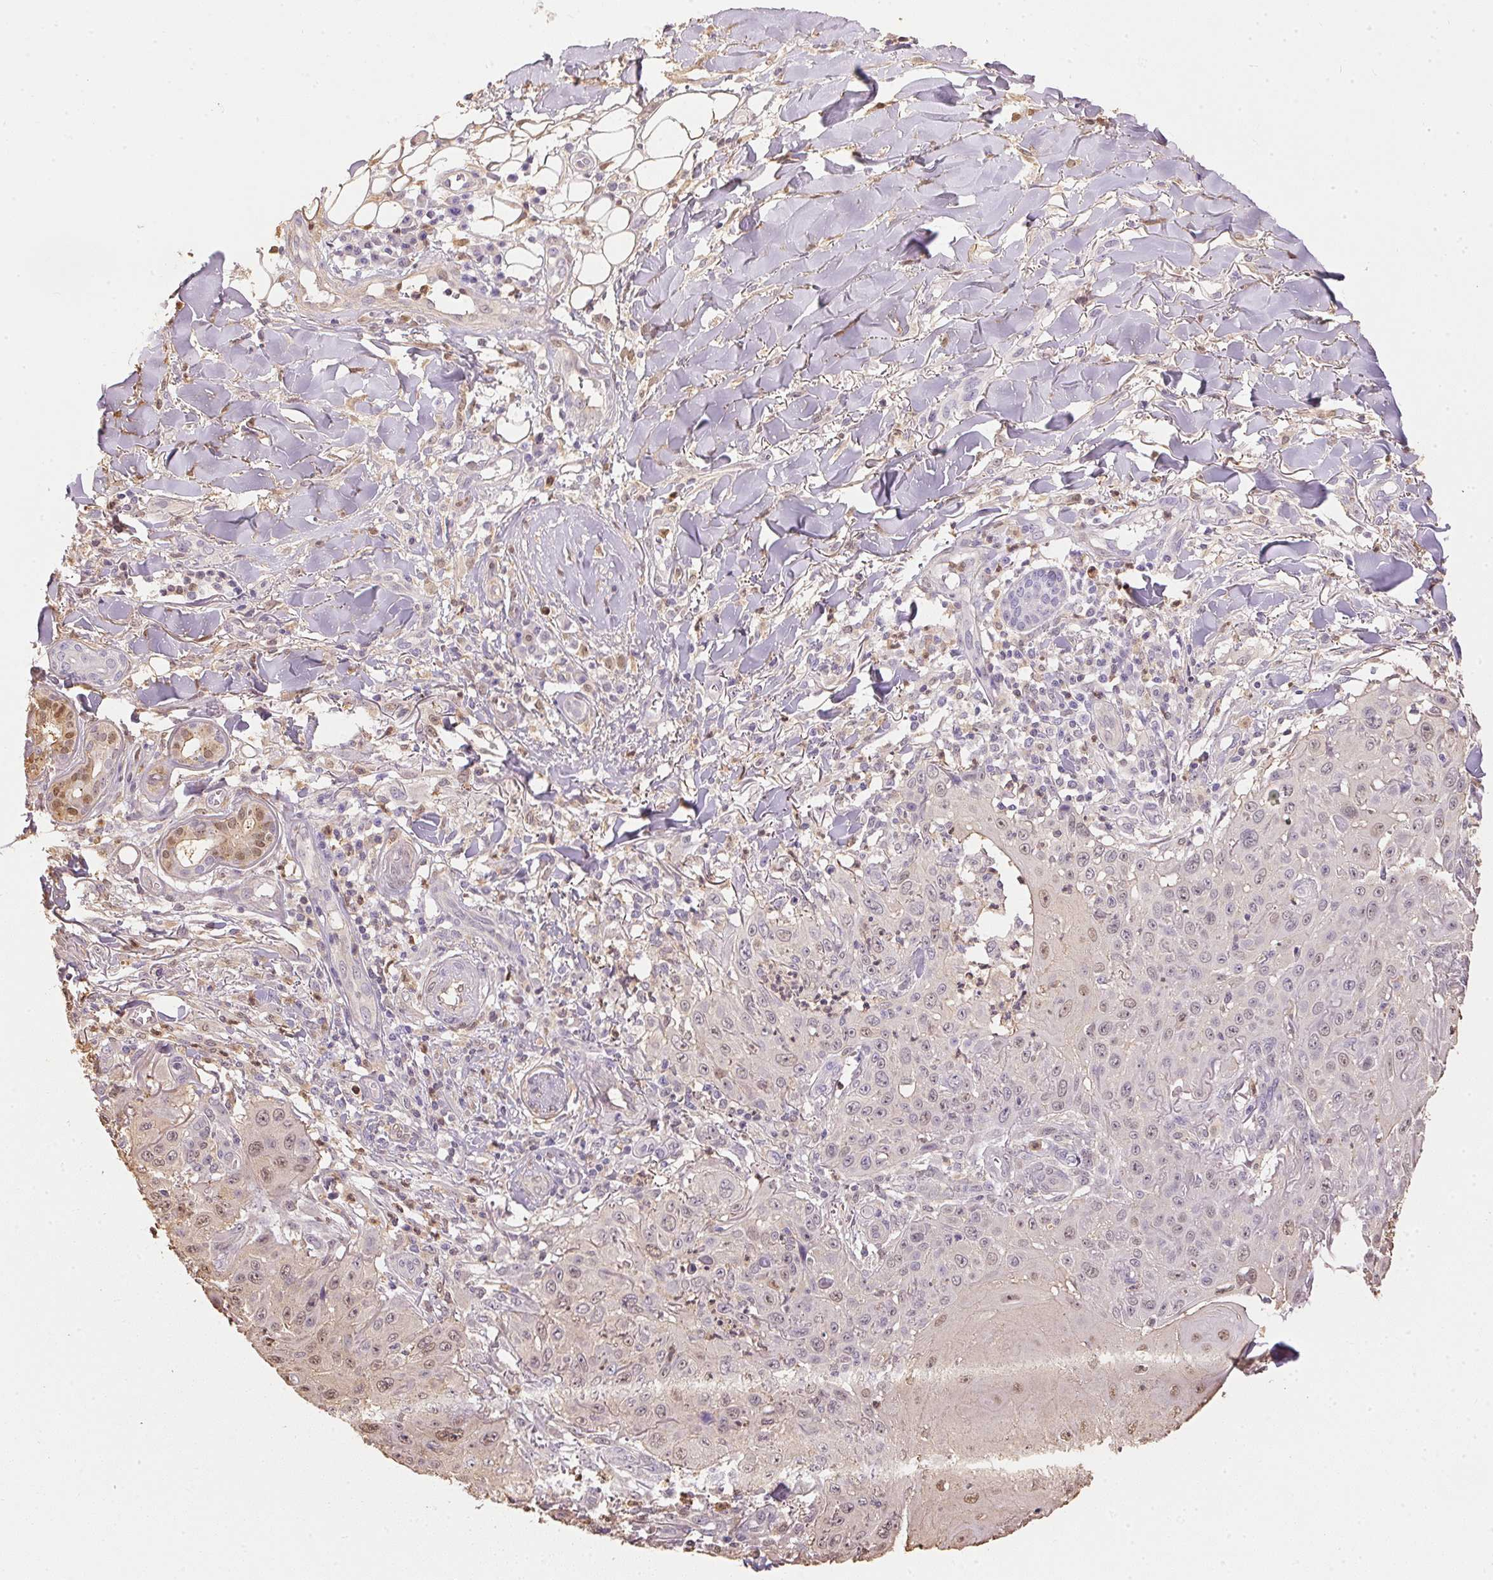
{"staining": {"intensity": "weak", "quantity": "<25%", "location": "nuclear"}, "tissue": "skin cancer", "cell_type": "Tumor cells", "image_type": "cancer", "snomed": [{"axis": "morphology", "description": "Squamous cell carcinoma, NOS"}, {"axis": "topography", "description": "Skin"}], "caption": "Squamous cell carcinoma (skin) stained for a protein using immunohistochemistry (IHC) reveals no positivity tumor cells.", "gene": "S100A3", "patient": {"sex": "male", "age": 75}}